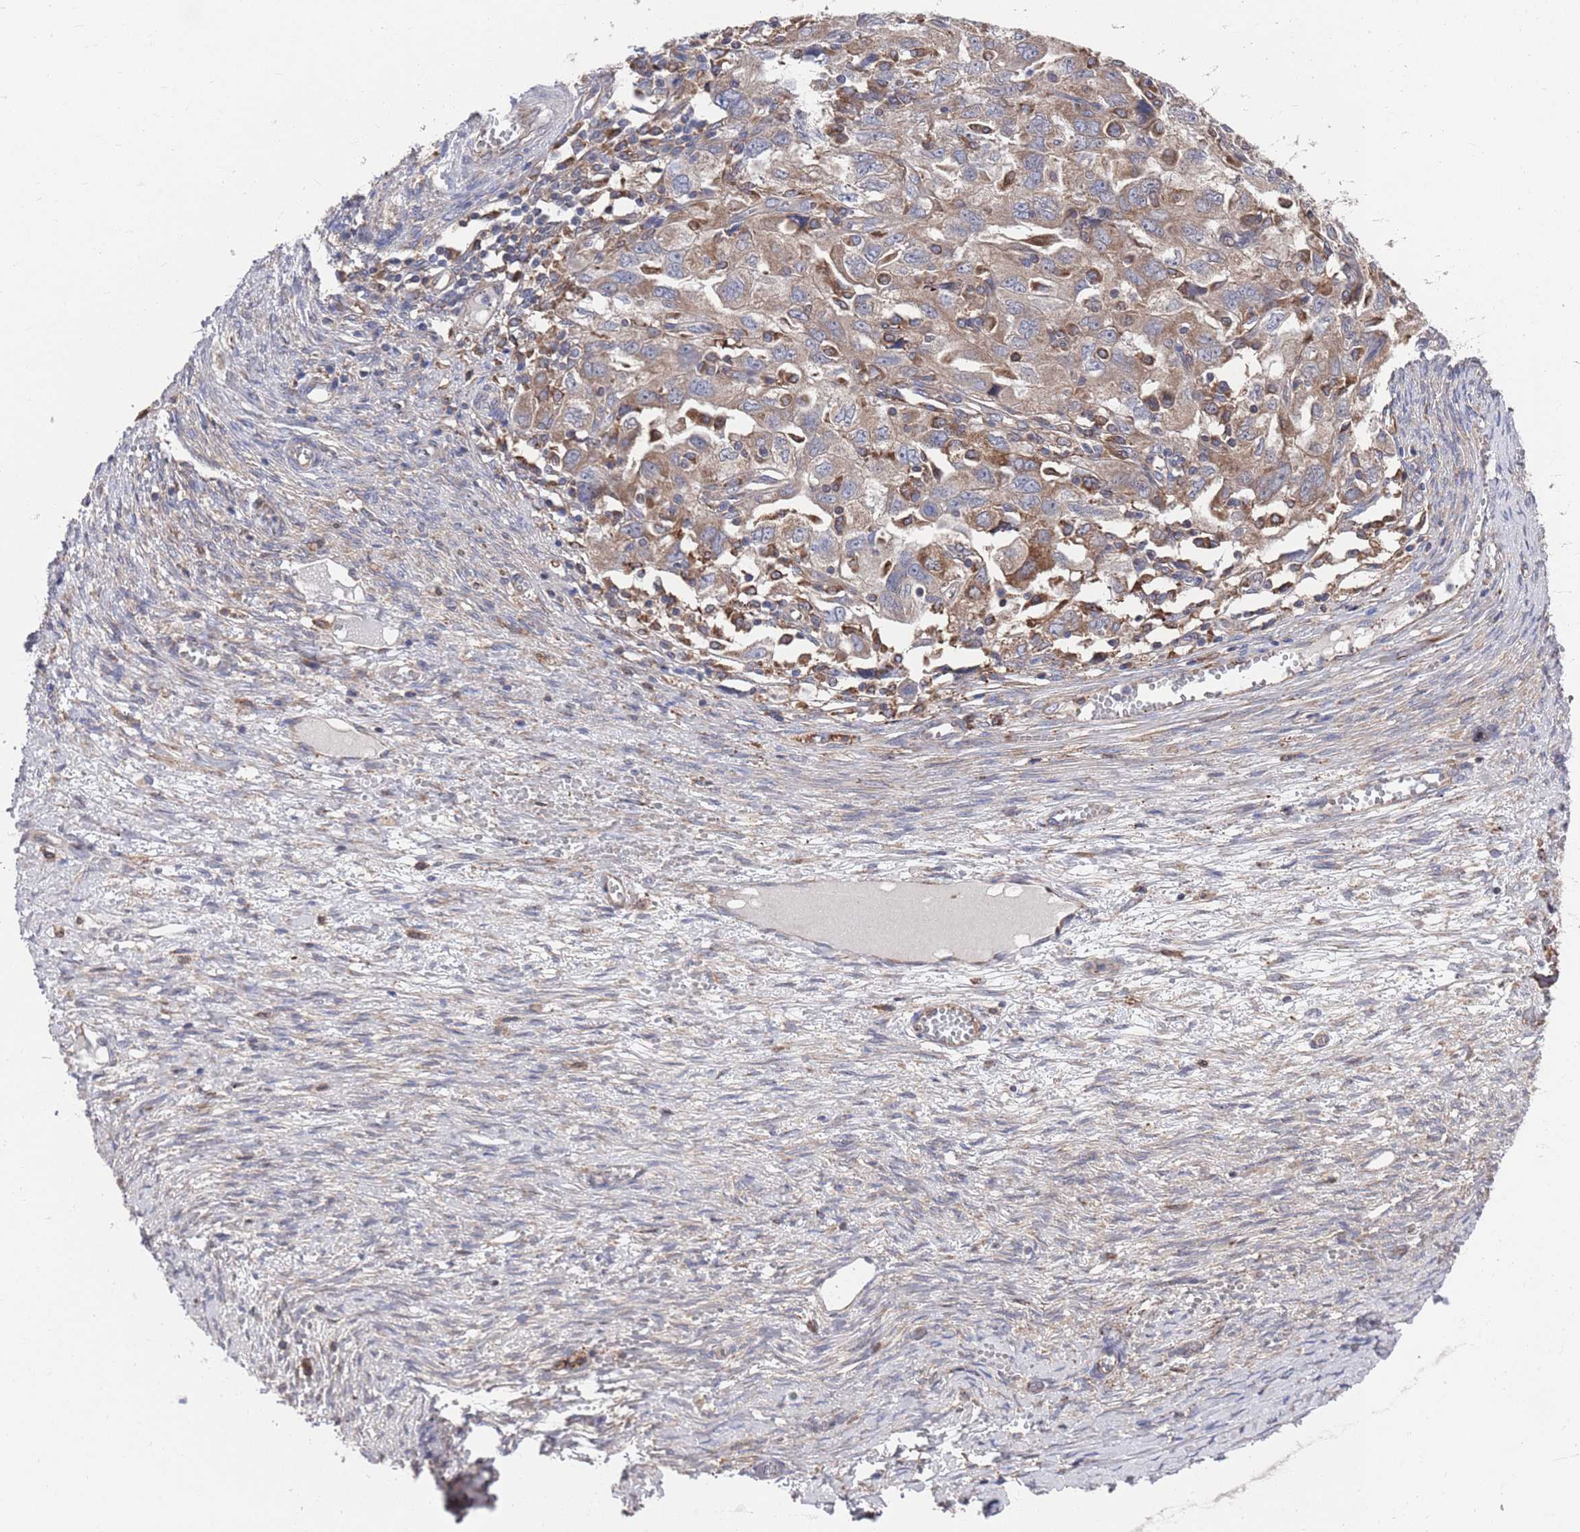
{"staining": {"intensity": "moderate", "quantity": "<25%", "location": "cytoplasmic/membranous"}, "tissue": "ovarian cancer", "cell_type": "Tumor cells", "image_type": "cancer", "snomed": [{"axis": "morphology", "description": "Carcinoma, NOS"}, {"axis": "morphology", "description": "Cystadenocarcinoma, serous, NOS"}, {"axis": "topography", "description": "Ovary"}], "caption": "Protein analysis of ovarian cancer (carcinoma) tissue shows moderate cytoplasmic/membranous expression in about <25% of tumor cells.", "gene": "GID8", "patient": {"sex": "female", "age": 69}}